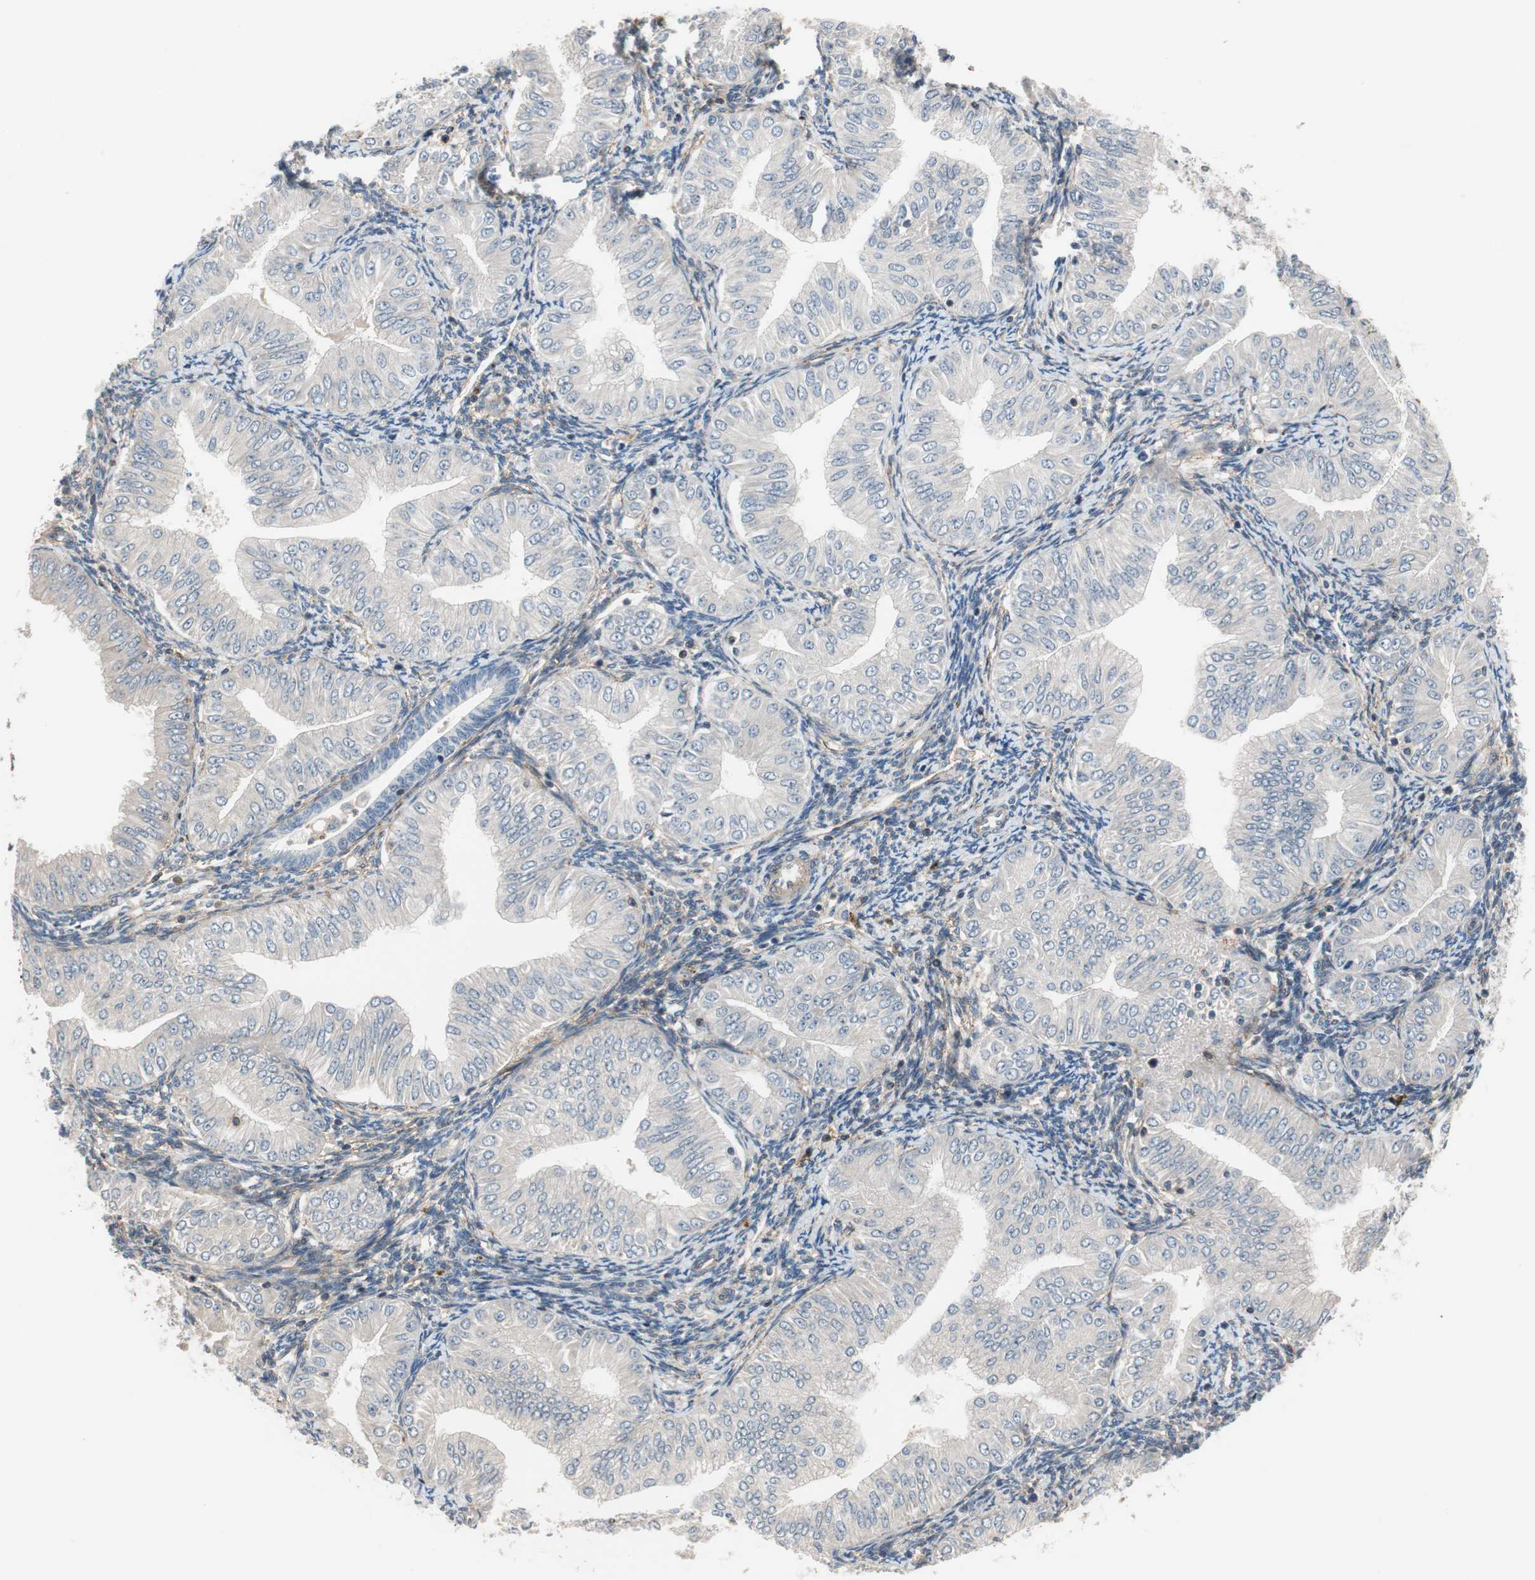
{"staining": {"intensity": "negative", "quantity": "none", "location": "none"}, "tissue": "endometrial cancer", "cell_type": "Tumor cells", "image_type": "cancer", "snomed": [{"axis": "morphology", "description": "Normal tissue, NOS"}, {"axis": "morphology", "description": "Adenocarcinoma, NOS"}, {"axis": "topography", "description": "Endometrium"}], "caption": "Human endometrial adenocarcinoma stained for a protein using IHC shows no expression in tumor cells.", "gene": "GRHL1", "patient": {"sex": "female", "age": 53}}